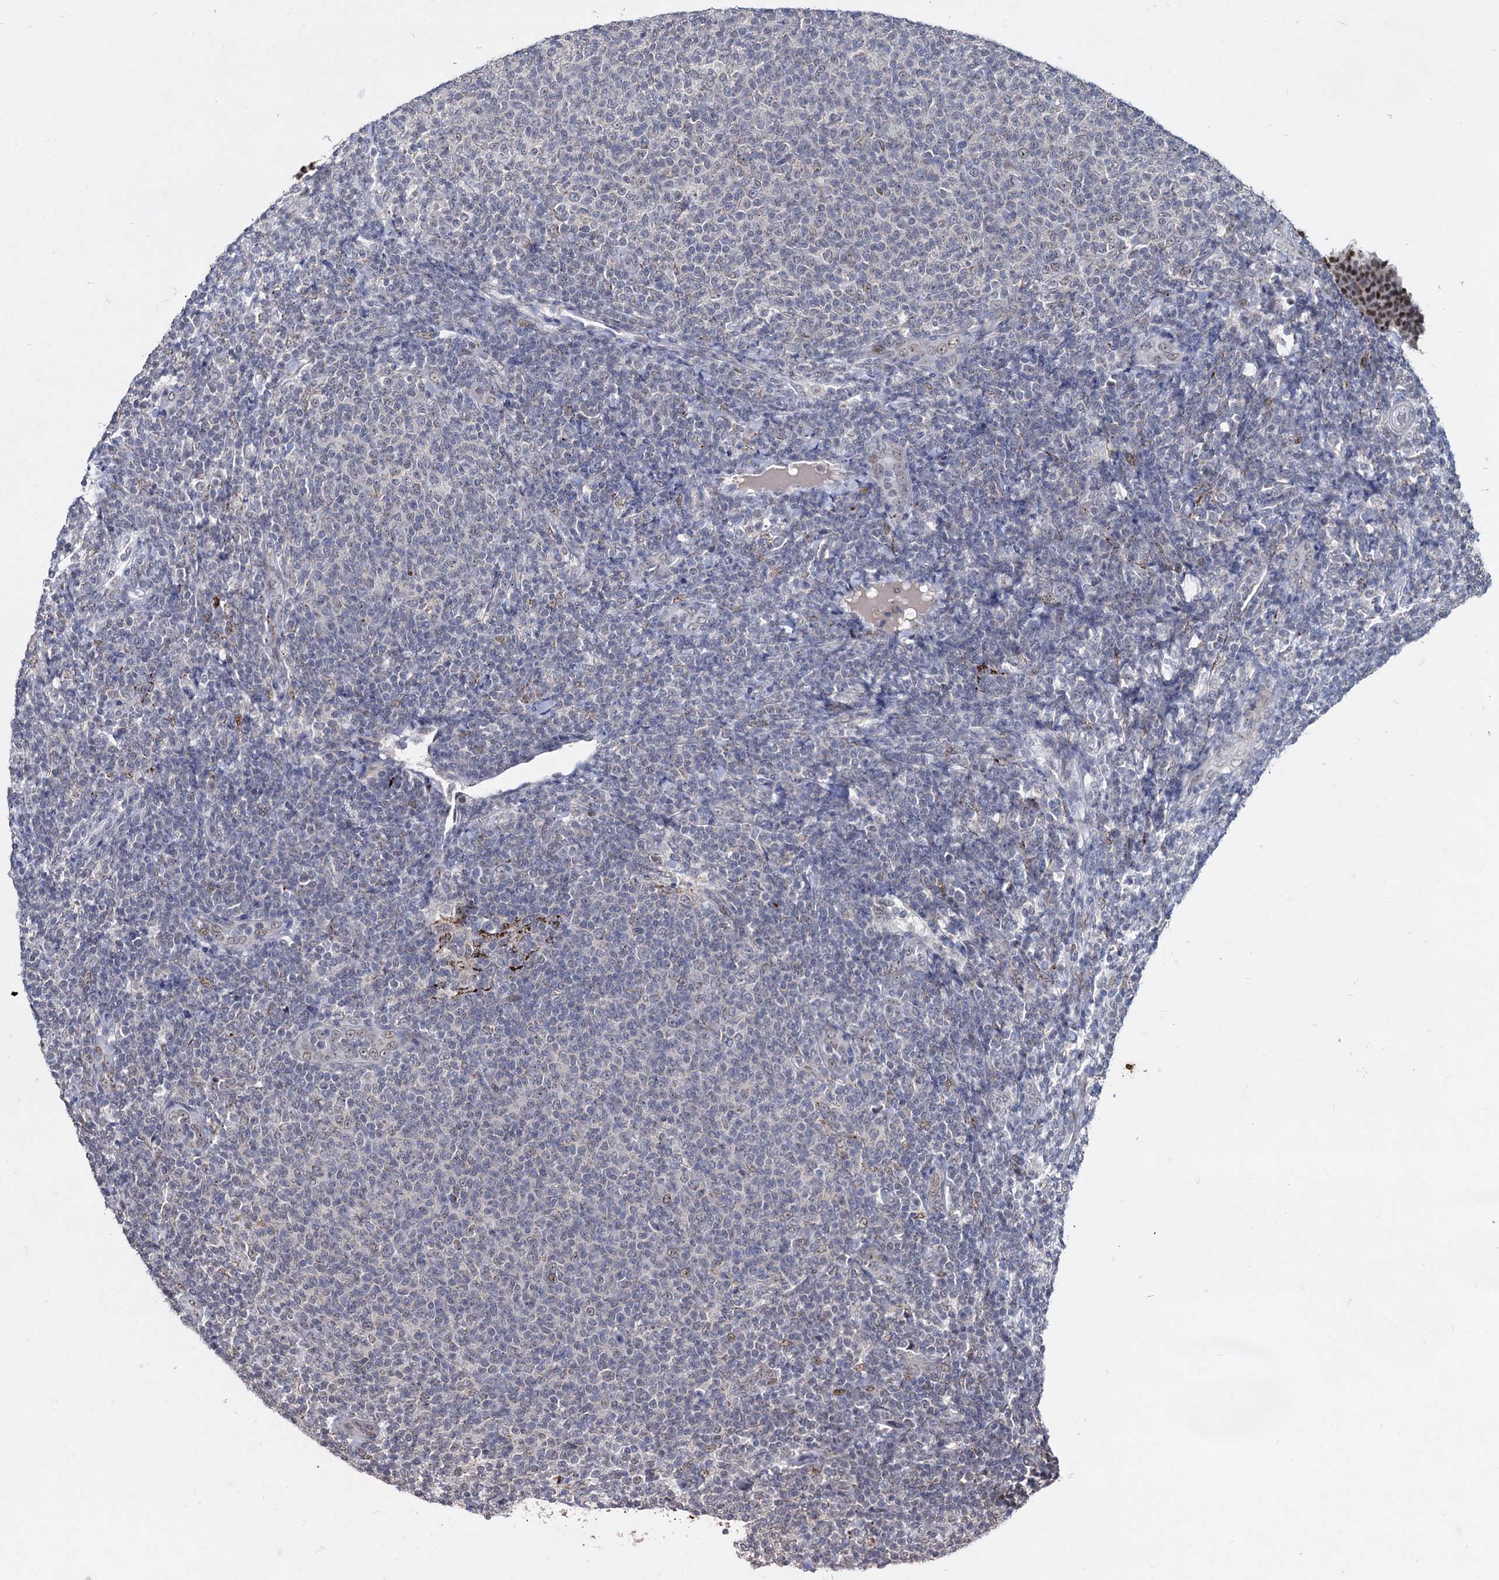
{"staining": {"intensity": "negative", "quantity": "none", "location": "none"}, "tissue": "lymphoma", "cell_type": "Tumor cells", "image_type": "cancer", "snomed": [{"axis": "morphology", "description": "Malignant lymphoma, non-Hodgkin's type, Low grade"}, {"axis": "topography", "description": "Lymph node"}], "caption": "High magnification brightfield microscopy of lymphoma stained with DAB (3,3'-diaminobenzidine) (brown) and counterstained with hematoxylin (blue): tumor cells show no significant positivity. (Brightfield microscopy of DAB (3,3'-diaminobenzidine) immunohistochemistry (IHC) at high magnification).", "gene": "RPUSD4", "patient": {"sex": "male", "age": 66}}